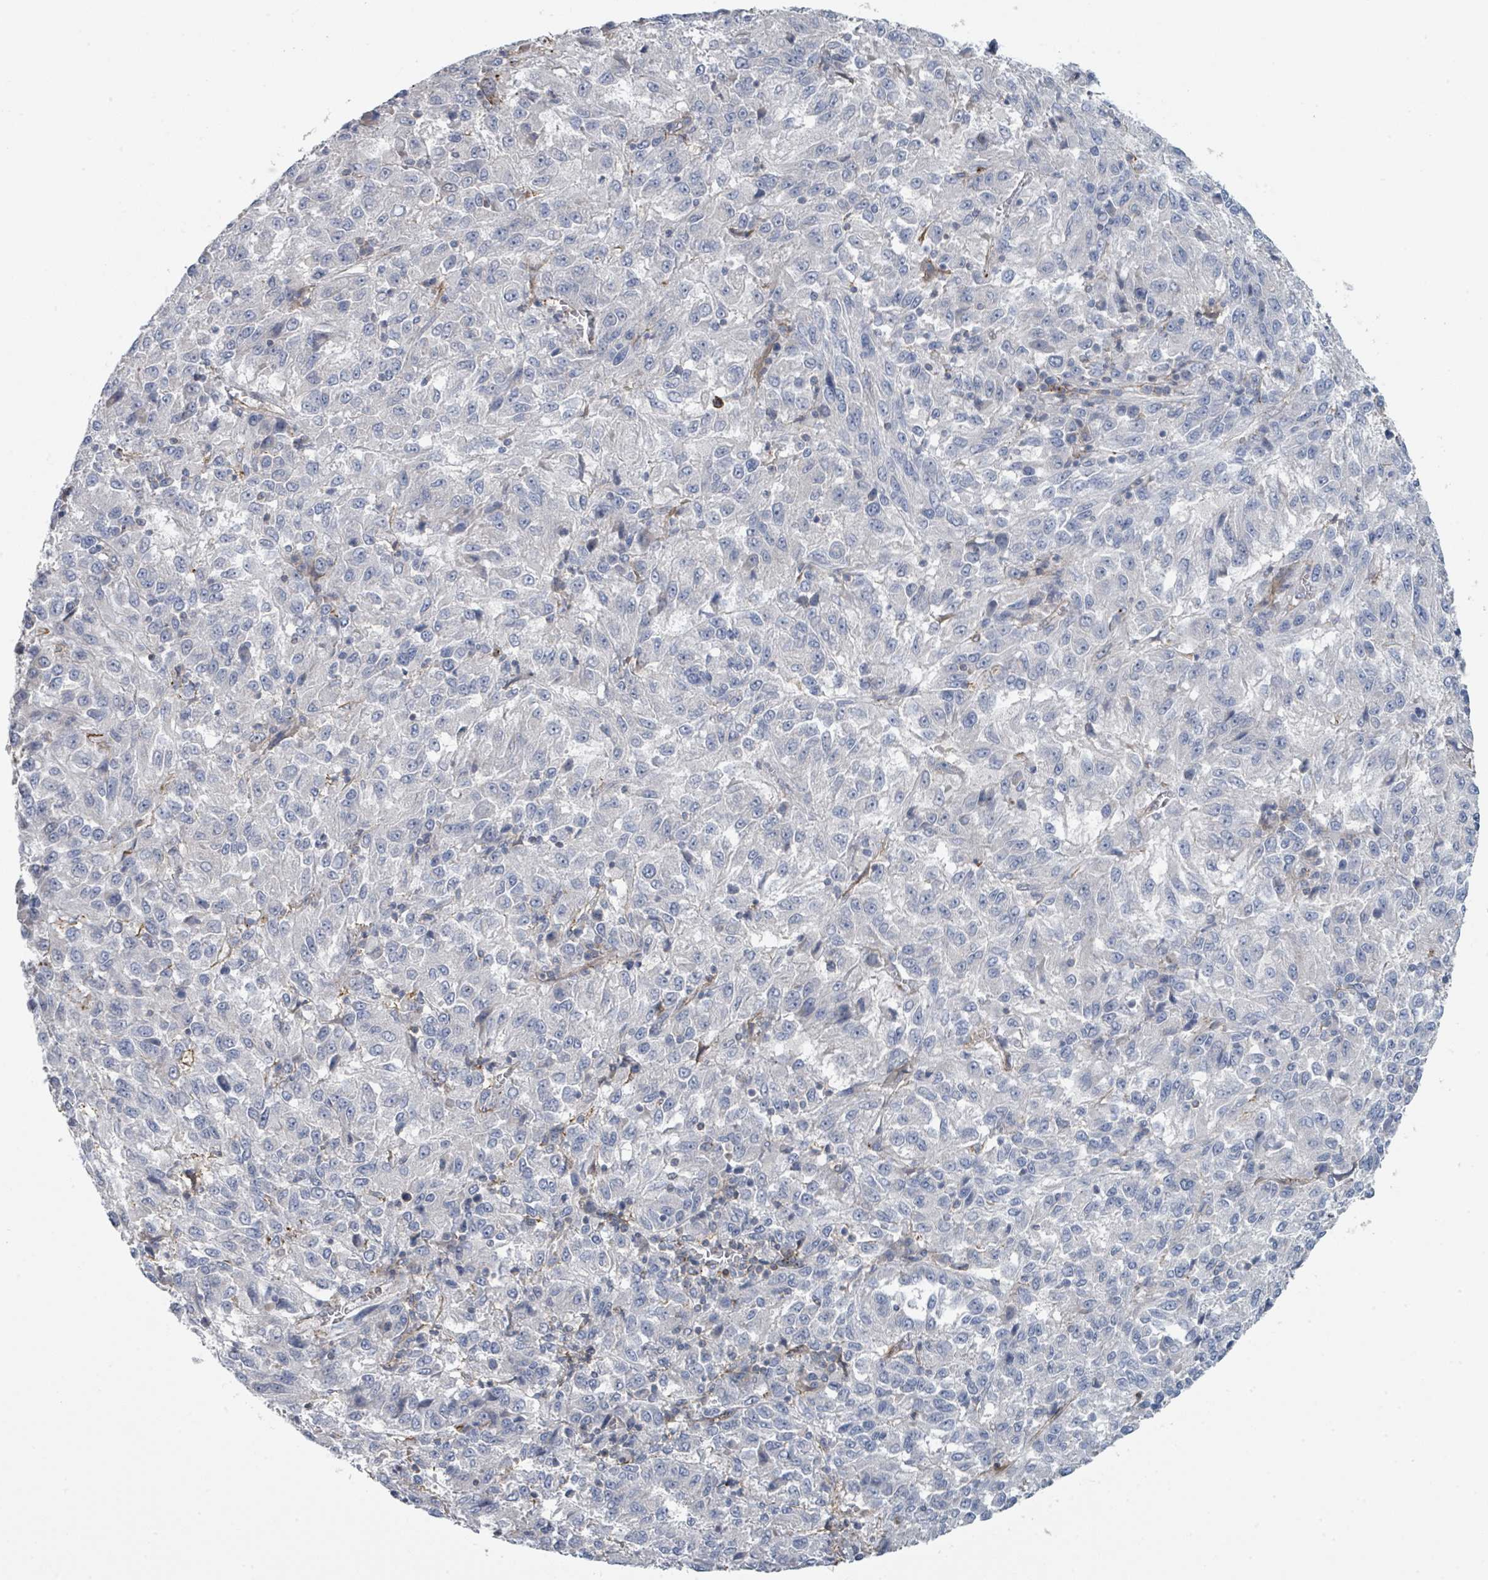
{"staining": {"intensity": "negative", "quantity": "none", "location": "none"}, "tissue": "melanoma", "cell_type": "Tumor cells", "image_type": "cancer", "snomed": [{"axis": "morphology", "description": "Malignant melanoma, Metastatic site"}, {"axis": "topography", "description": "Lung"}], "caption": "IHC histopathology image of human melanoma stained for a protein (brown), which reveals no staining in tumor cells.", "gene": "LRRC42", "patient": {"sex": "male", "age": 64}}